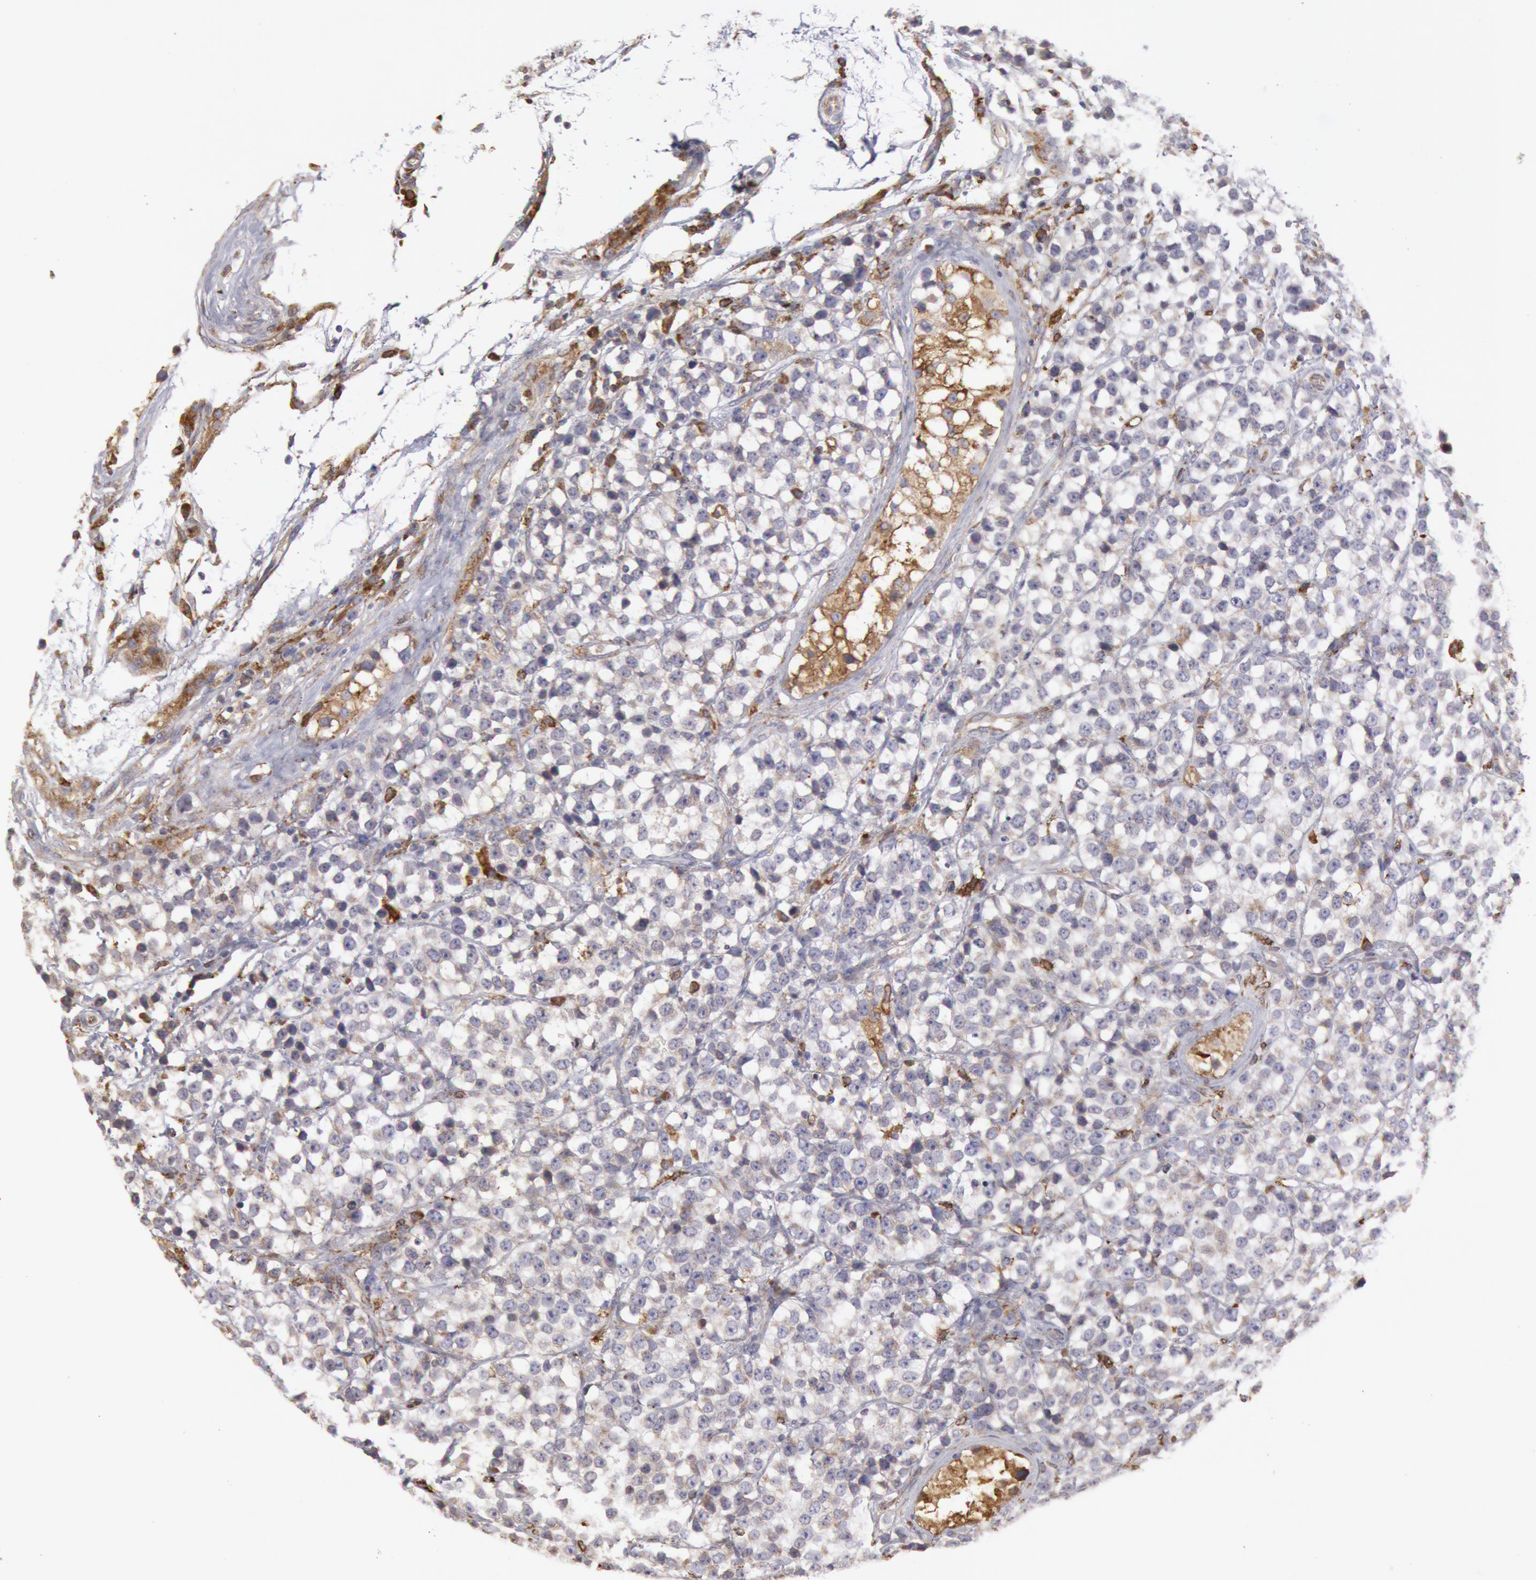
{"staining": {"intensity": "negative", "quantity": "none", "location": "none"}, "tissue": "testis cancer", "cell_type": "Tumor cells", "image_type": "cancer", "snomed": [{"axis": "morphology", "description": "Seminoma, NOS"}, {"axis": "topography", "description": "Testis"}], "caption": "The immunohistochemistry (IHC) image has no significant positivity in tumor cells of testis cancer (seminoma) tissue. (Immunohistochemistry, brightfield microscopy, high magnification).", "gene": "ERP44", "patient": {"sex": "male", "age": 25}}